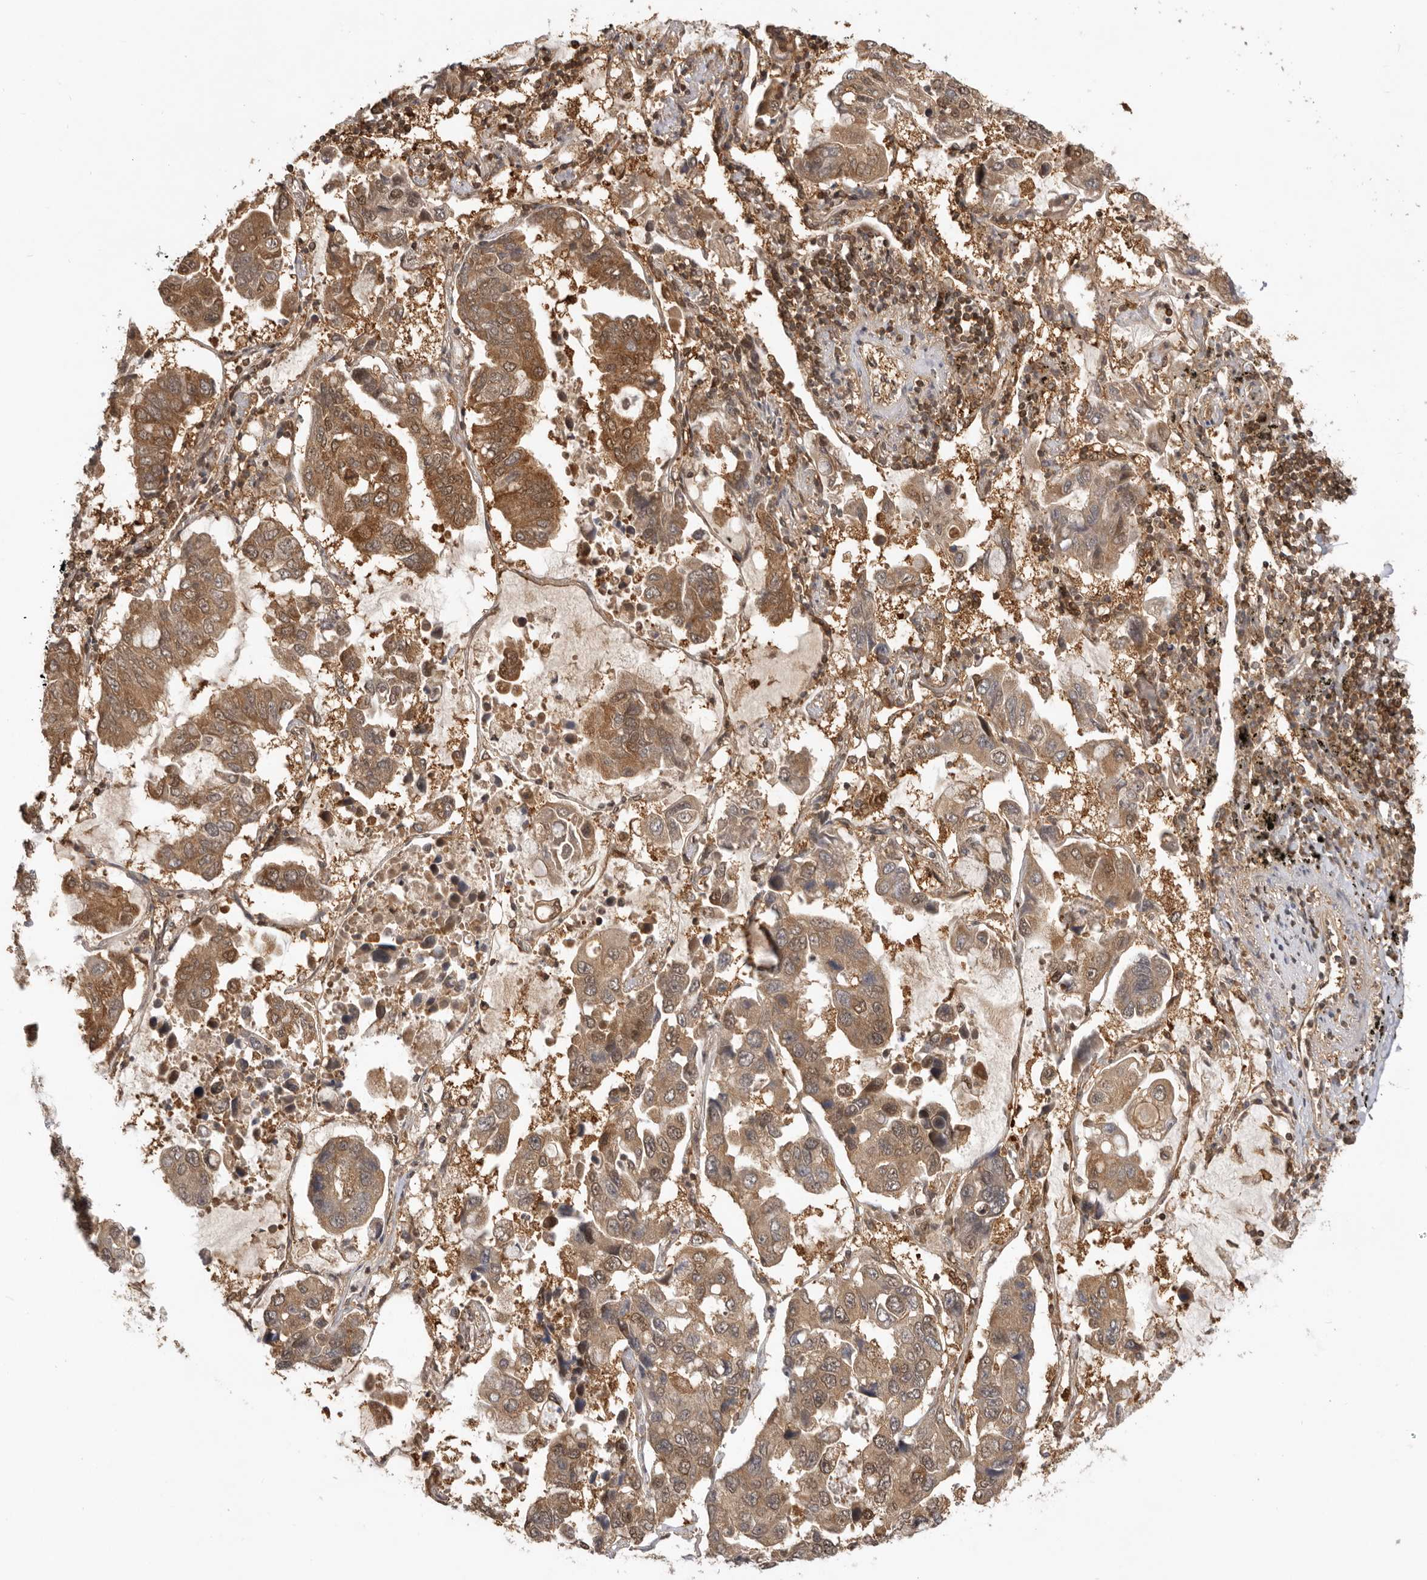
{"staining": {"intensity": "moderate", "quantity": ">75%", "location": "cytoplasmic/membranous"}, "tissue": "lung cancer", "cell_type": "Tumor cells", "image_type": "cancer", "snomed": [{"axis": "morphology", "description": "Adenocarcinoma, NOS"}, {"axis": "topography", "description": "Lung"}], "caption": "Immunohistochemical staining of lung cancer (adenocarcinoma) exhibits medium levels of moderate cytoplasmic/membranous protein positivity in about >75% of tumor cells. (DAB (3,3'-diaminobenzidine) IHC with brightfield microscopy, high magnification).", "gene": "ADPRS", "patient": {"sex": "male", "age": 64}}